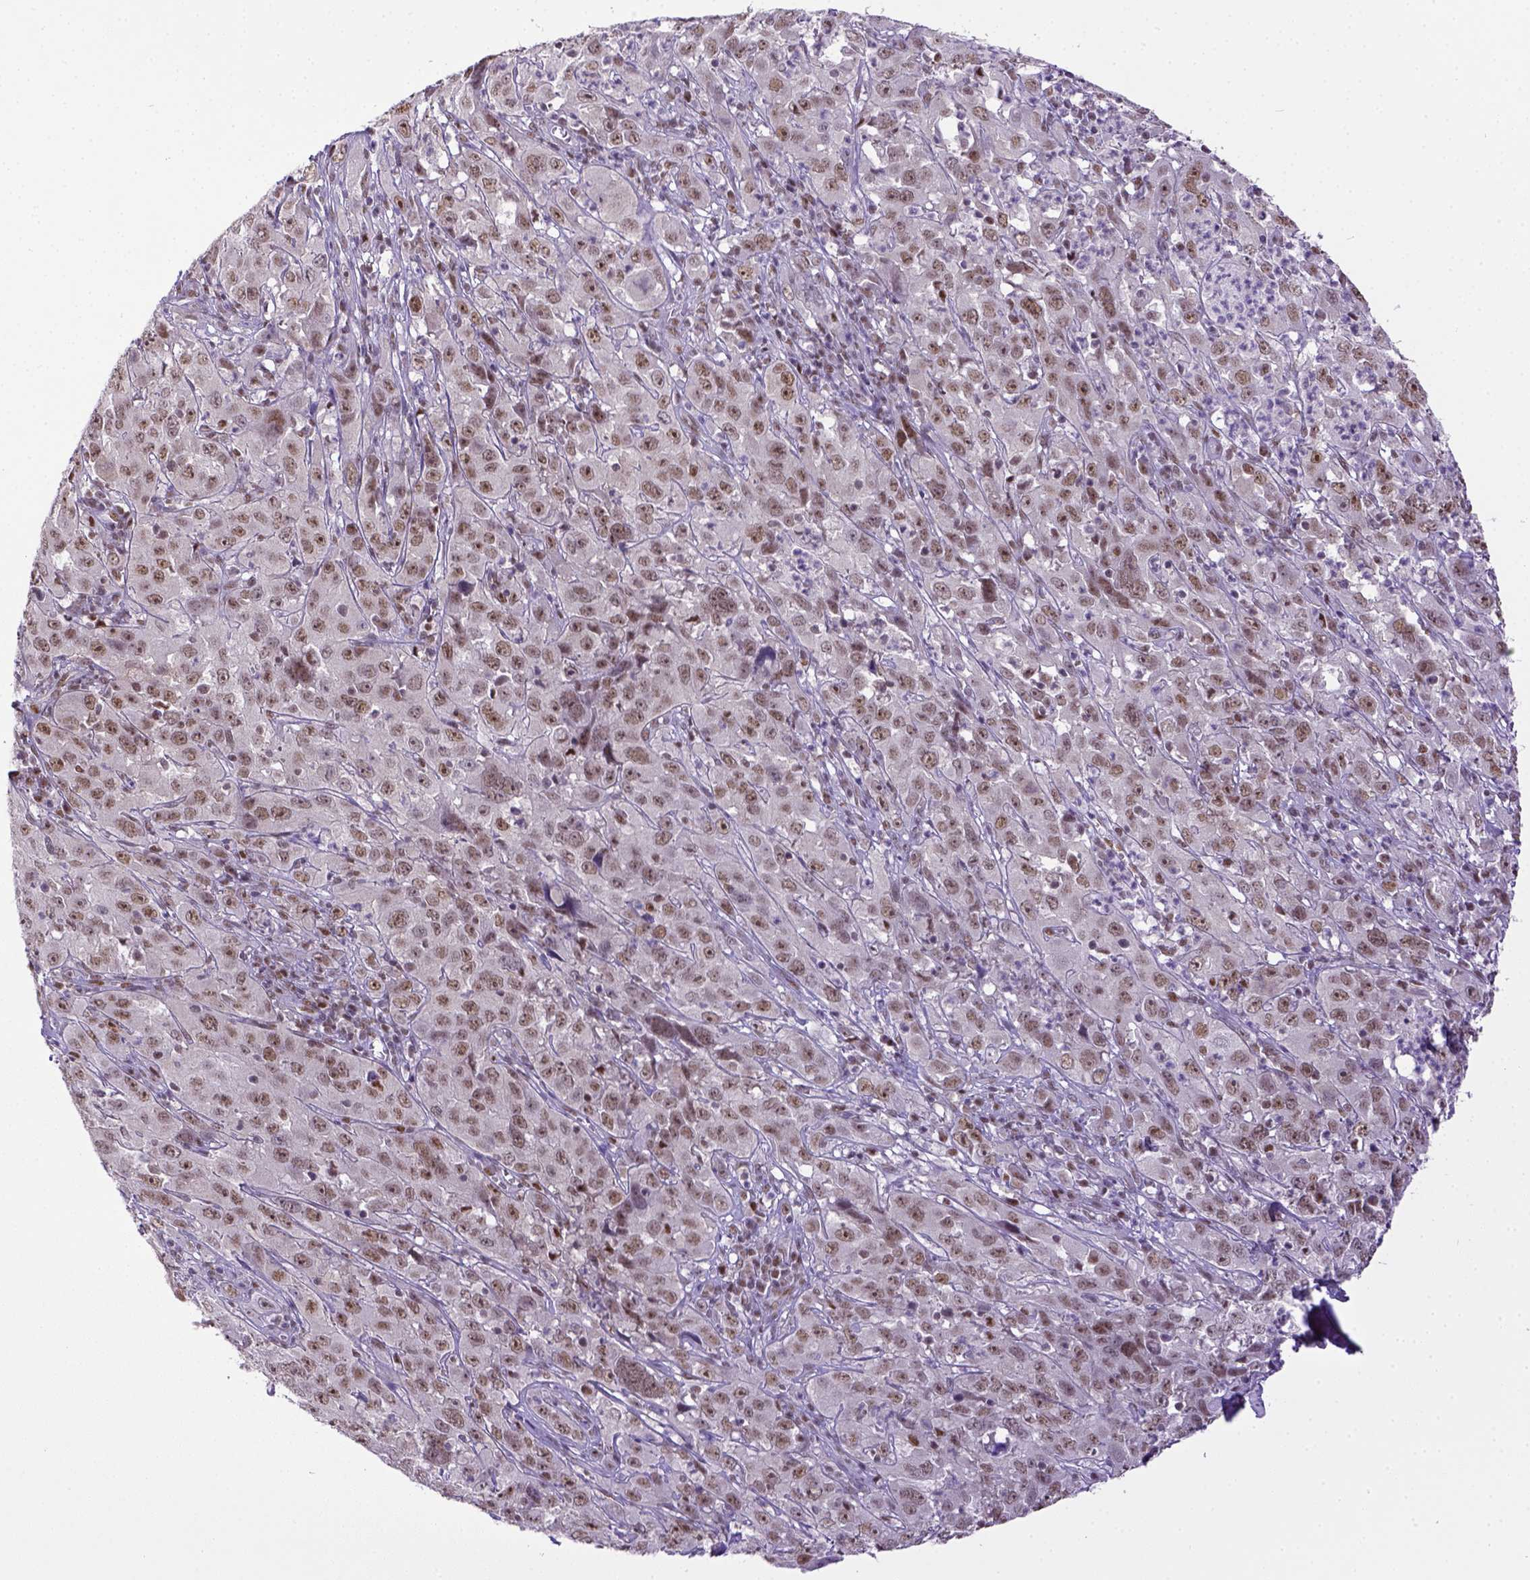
{"staining": {"intensity": "weak", "quantity": ">75%", "location": "nuclear"}, "tissue": "cervical cancer", "cell_type": "Tumor cells", "image_type": "cancer", "snomed": [{"axis": "morphology", "description": "Squamous cell carcinoma, NOS"}, {"axis": "topography", "description": "Cervix"}], "caption": "Human cervical squamous cell carcinoma stained for a protein (brown) exhibits weak nuclear positive positivity in approximately >75% of tumor cells.", "gene": "ERCC1", "patient": {"sex": "female", "age": 32}}